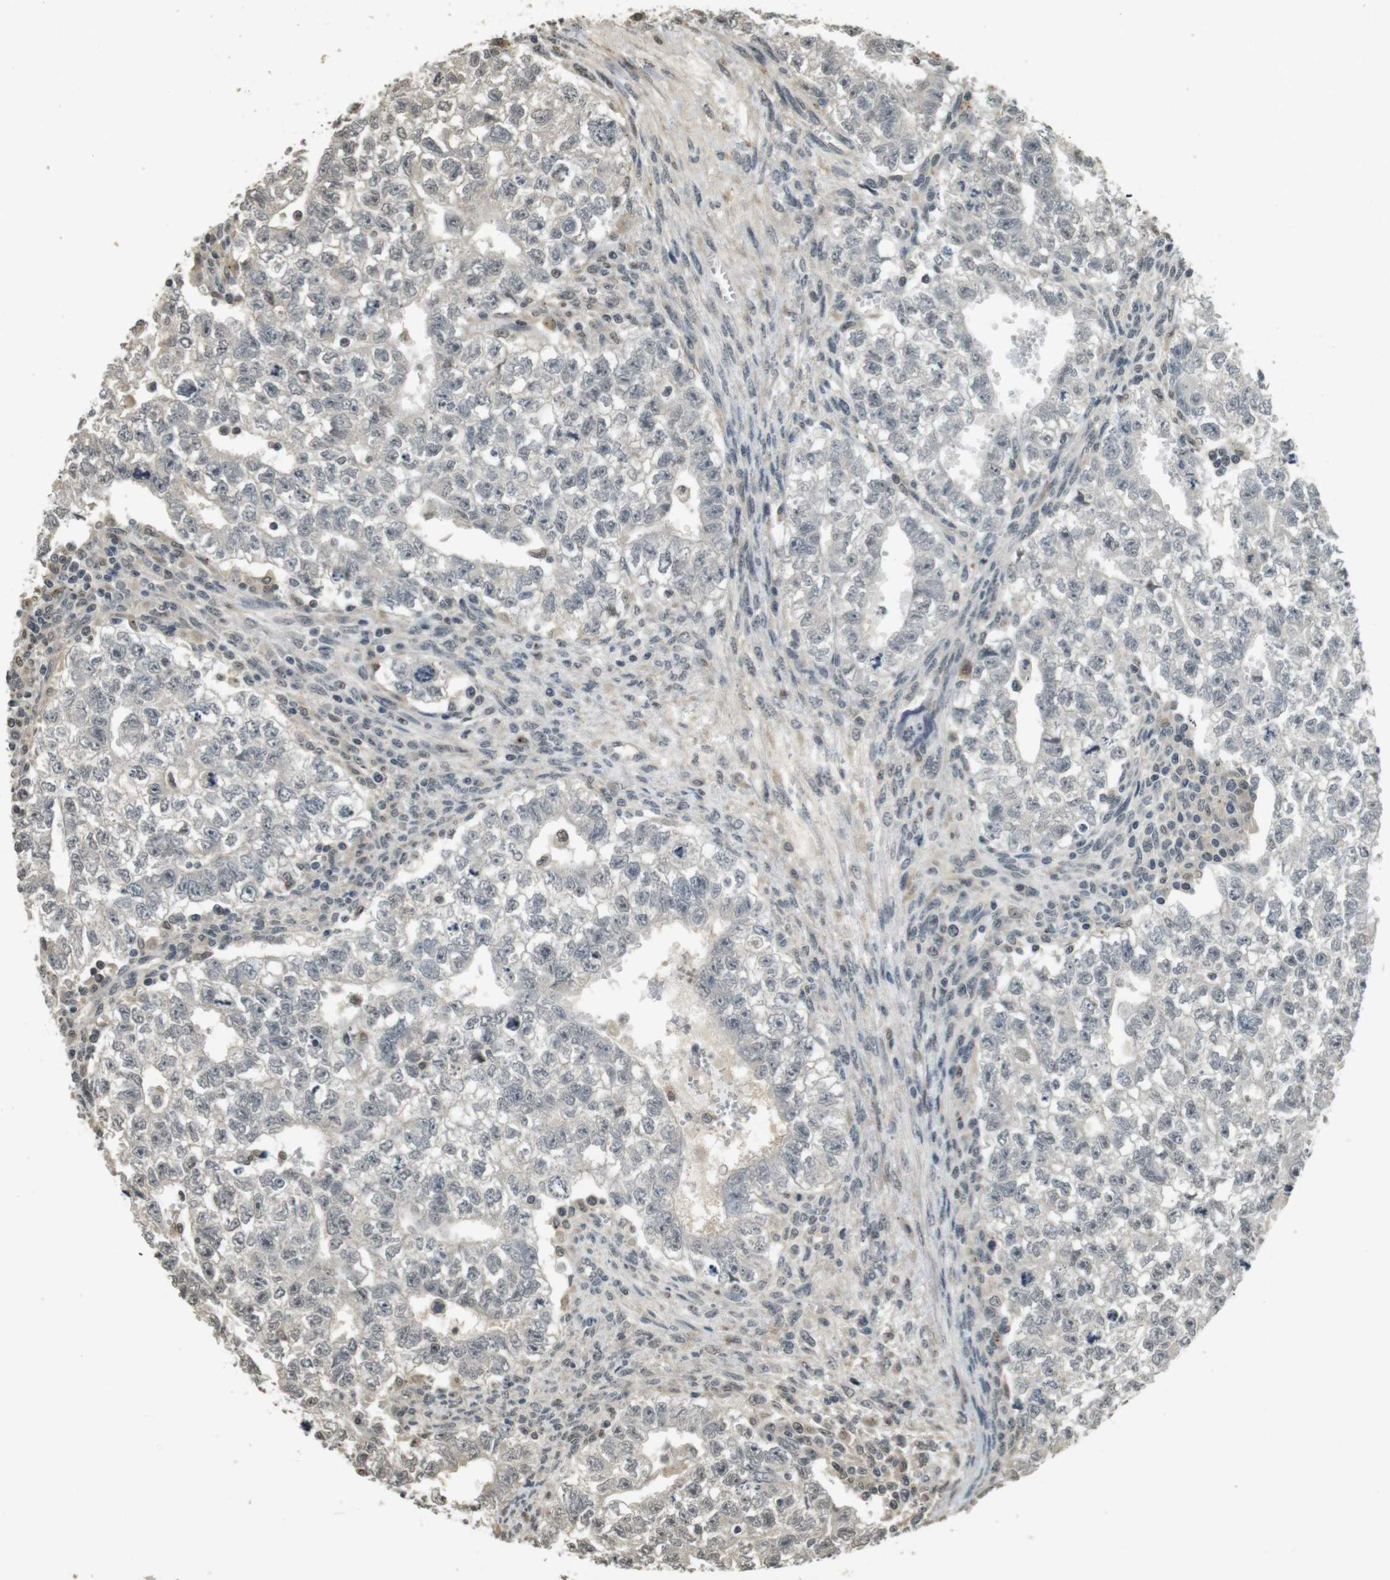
{"staining": {"intensity": "negative", "quantity": "none", "location": "none"}, "tissue": "testis cancer", "cell_type": "Tumor cells", "image_type": "cancer", "snomed": [{"axis": "morphology", "description": "Seminoma, NOS"}, {"axis": "morphology", "description": "Carcinoma, Embryonal, NOS"}, {"axis": "topography", "description": "Testis"}], "caption": "Testis cancer was stained to show a protein in brown. There is no significant staining in tumor cells.", "gene": "FZD10", "patient": {"sex": "male", "age": 38}}